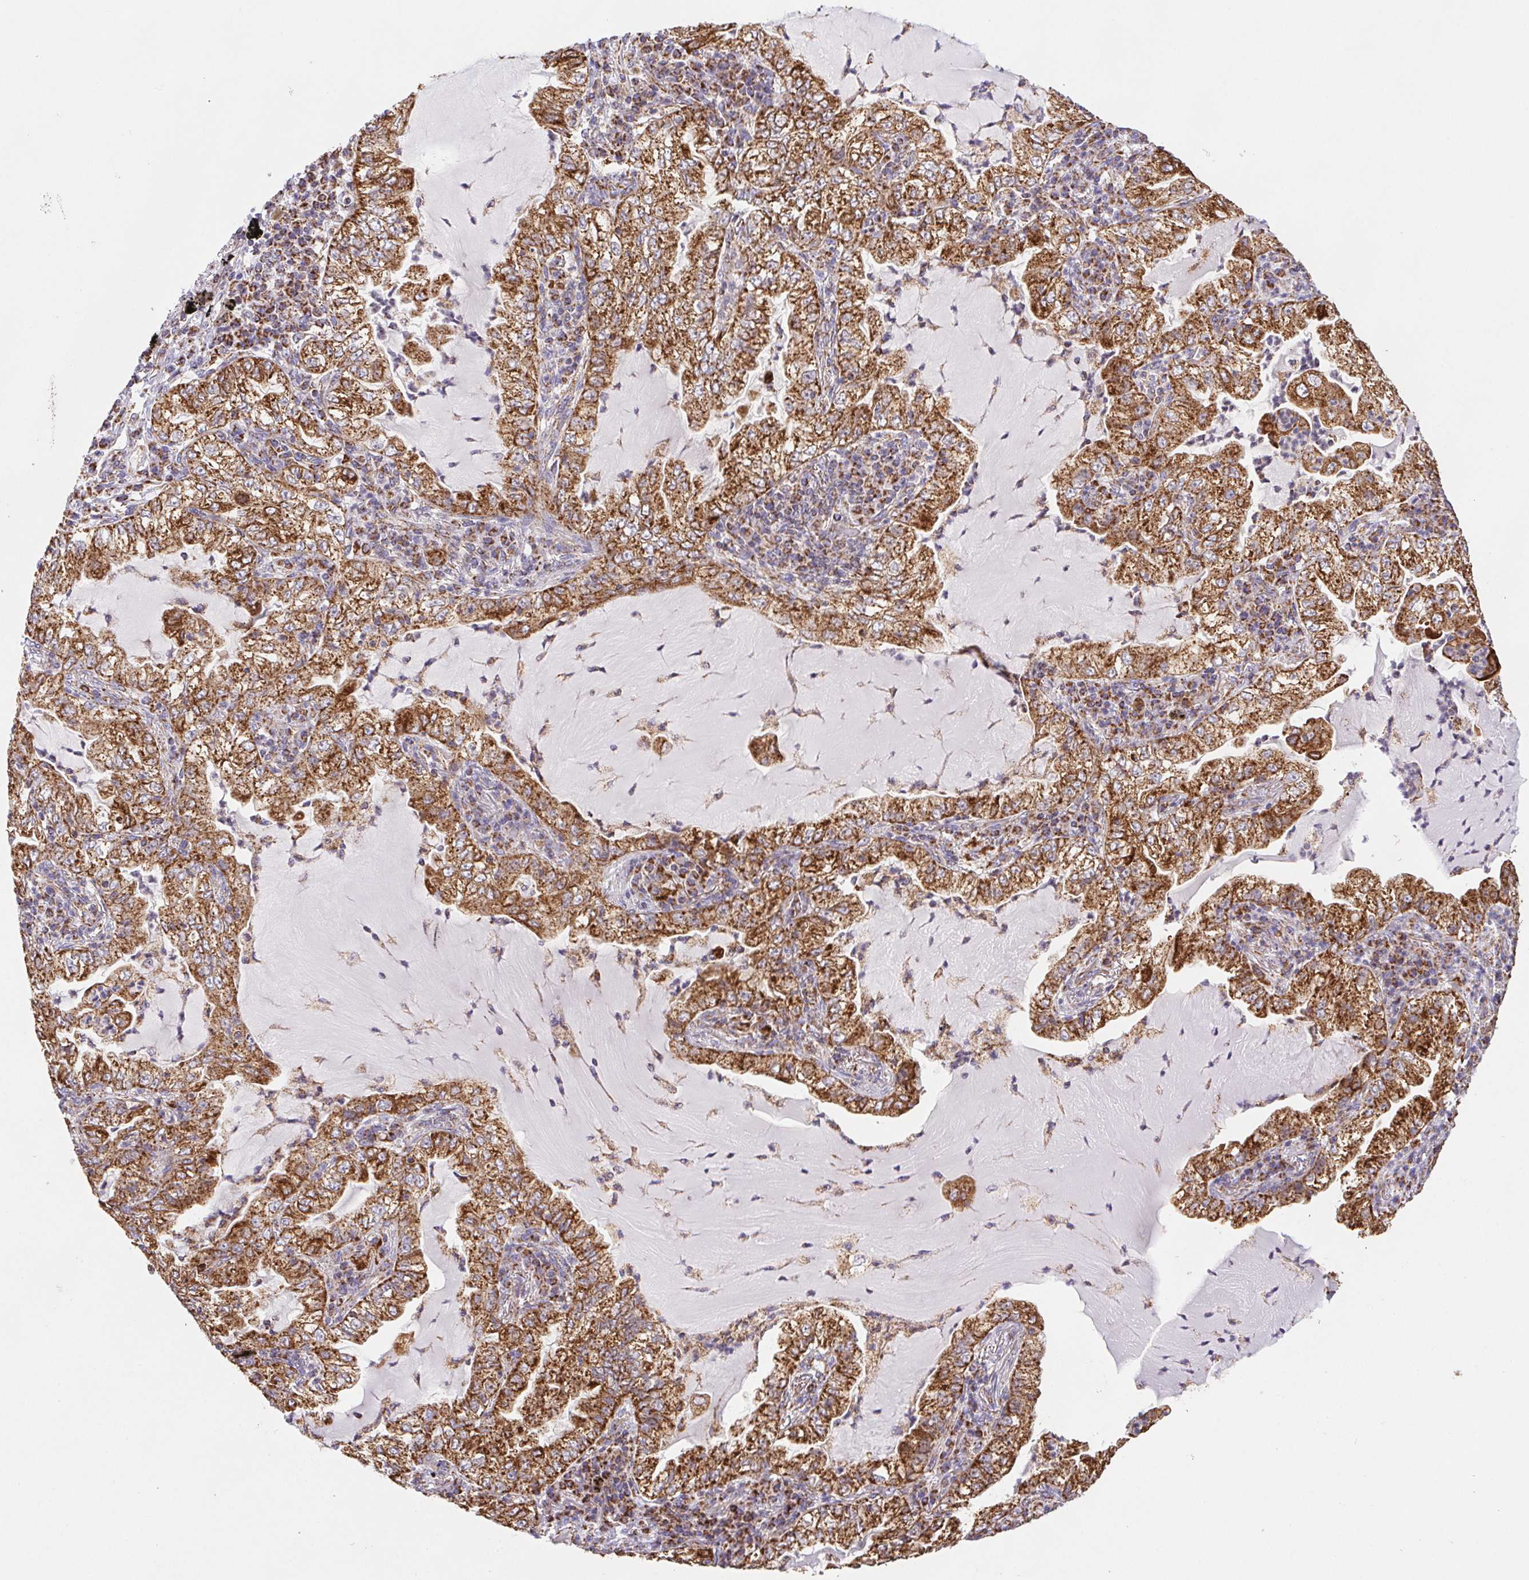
{"staining": {"intensity": "strong", "quantity": ">75%", "location": "cytoplasmic/membranous"}, "tissue": "lung cancer", "cell_type": "Tumor cells", "image_type": "cancer", "snomed": [{"axis": "morphology", "description": "Adenocarcinoma, NOS"}, {"axis": "topography", "description": "Lung"}], "caption": "Lung cancer was stained to show a protein in brown. There is high levels of strong cytoplasmic/membranous positivity in about >75% of tumor cells.", "gene": "NIPSNAP2", "patient": {"sex": "female", "age": 73}}